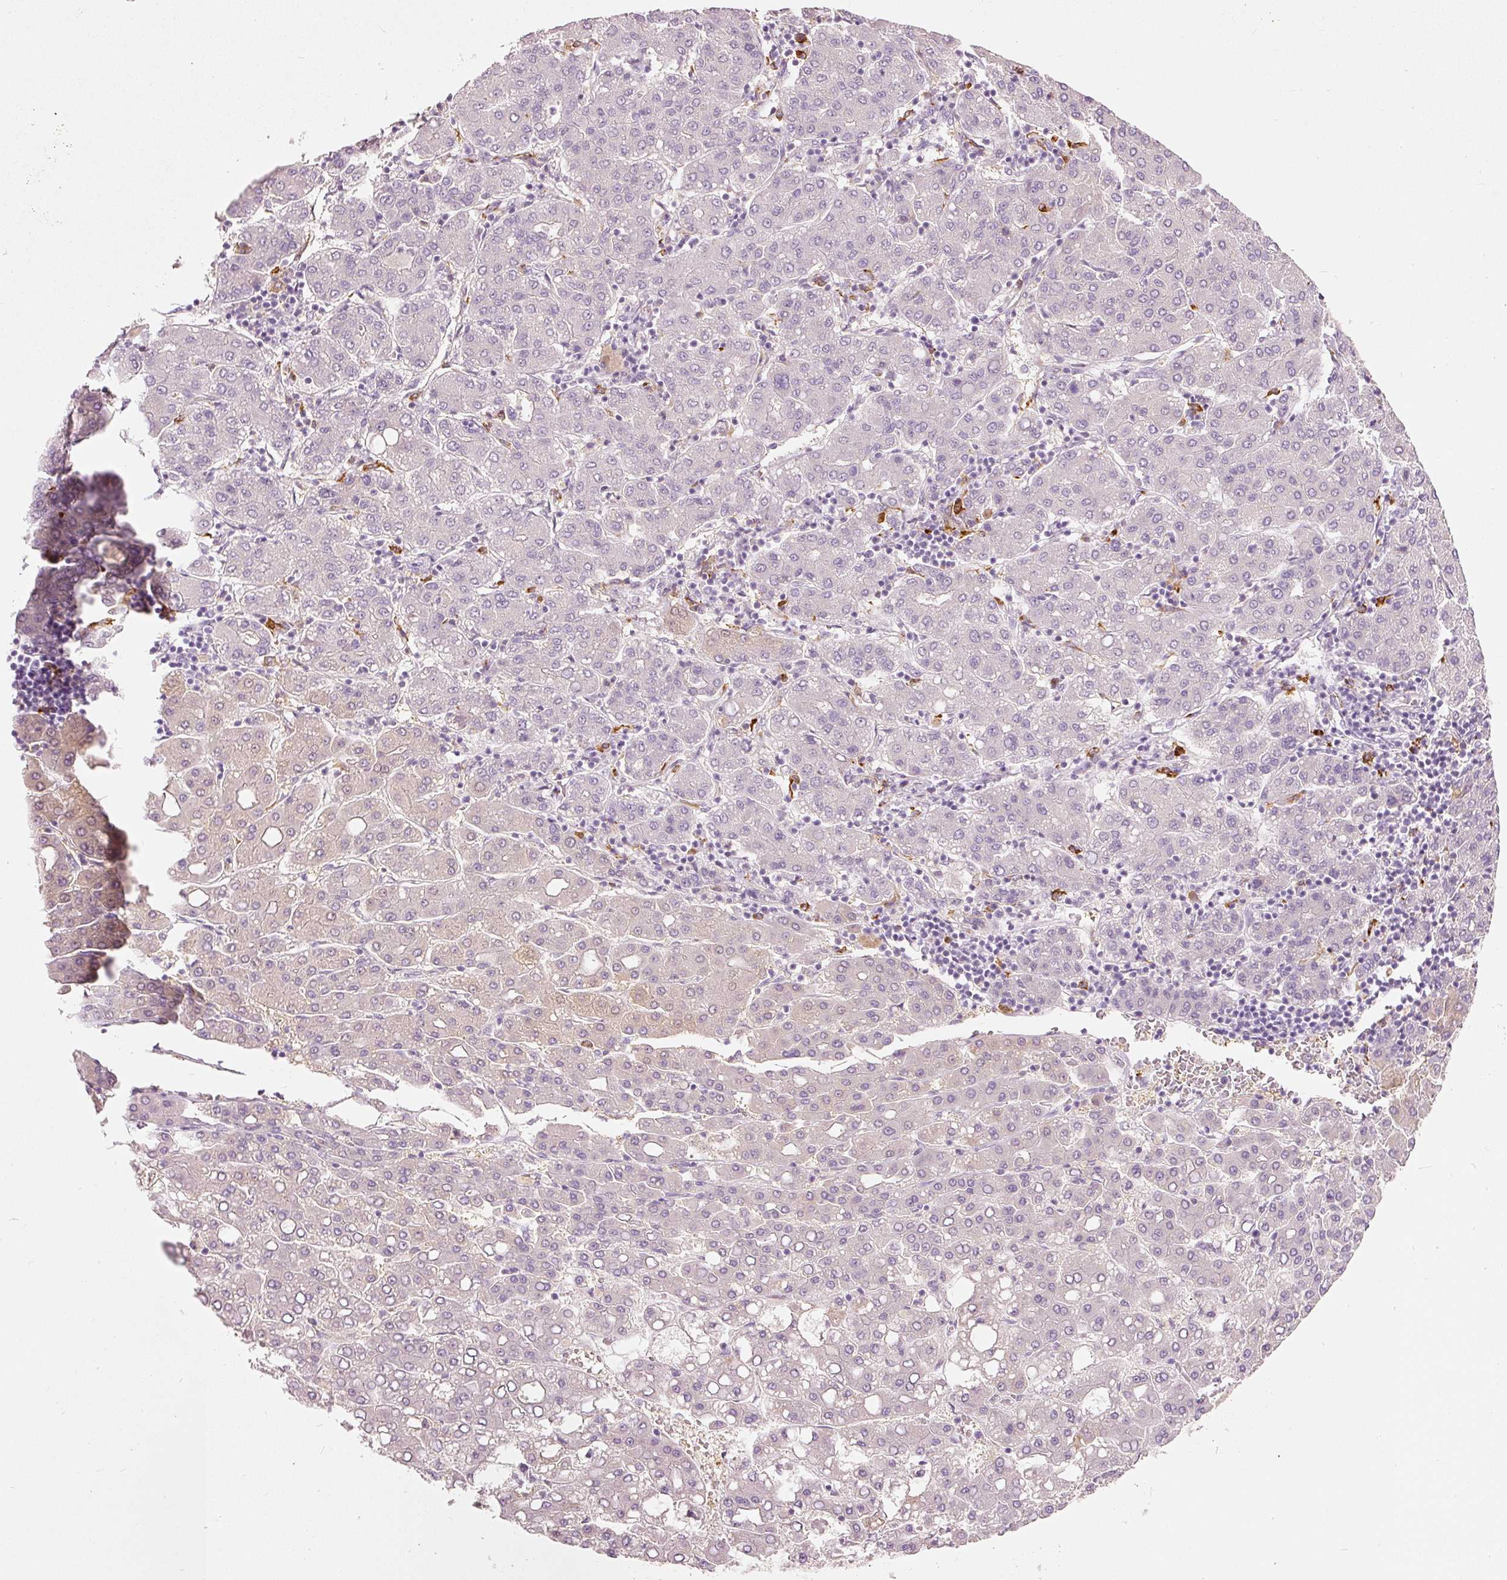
{"staining": {"intensity": "negative", "quantity": "none", "location": "none"}, "tissue": "liver cancer", "cell_type": "Tumor cells", "image_type": "cancer", "snomed": [{"axis": "morphology", "description": "Carcinoma, Hepatocellular, NOS"}, {"axis": "topography", "description": "Liver"}], "caption": "Protein analysis of hepatocellular carcinoma (liver) shows no significant staining in tumor cells.", "gene": "MTHFD2", "patient": {"sex": "male", "age": 65}}